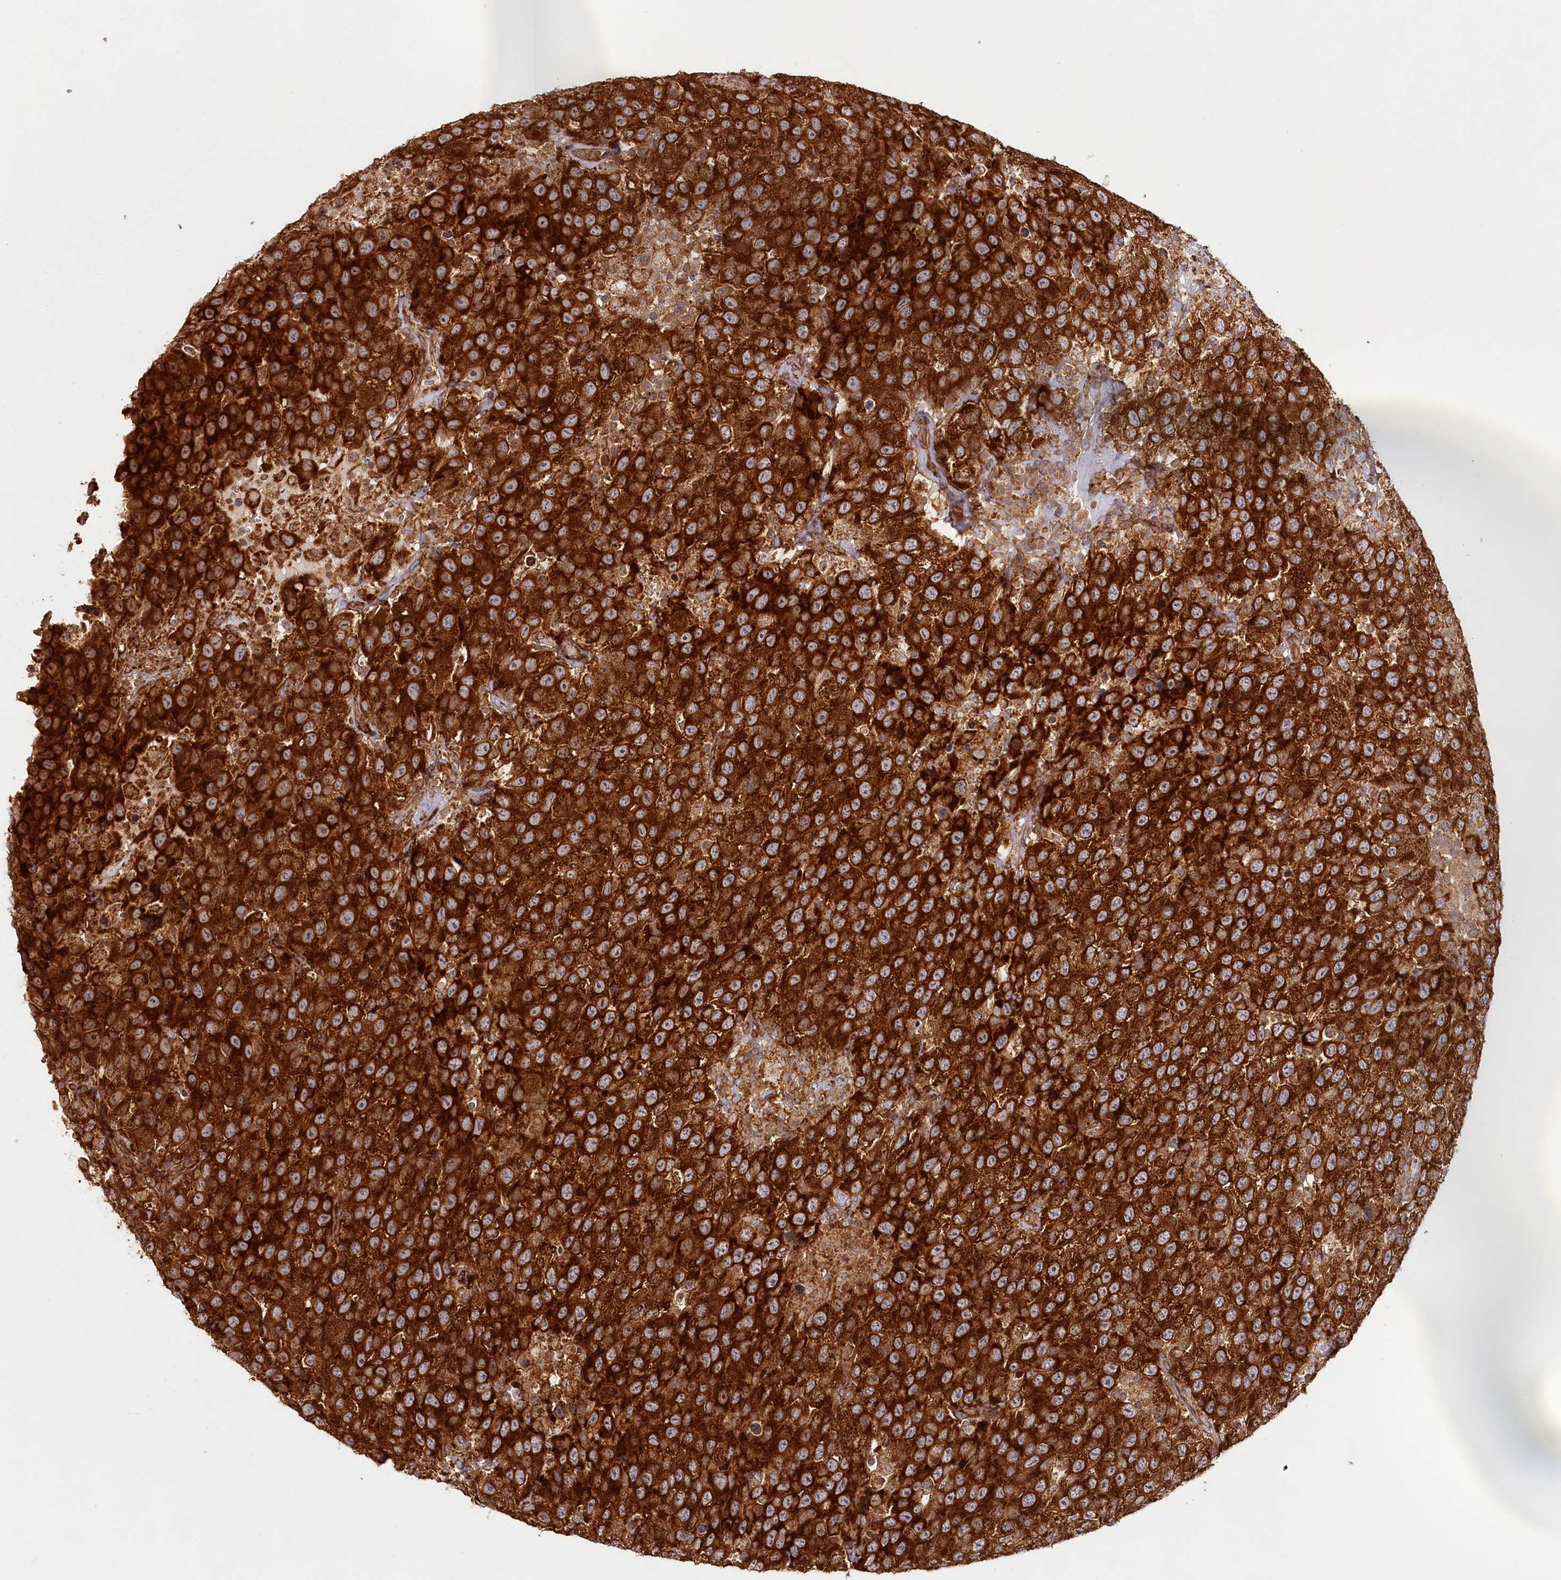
{"staining": {"intensity": "strong", "quantity": ">75%", "location": "cytoplasmic/membranous"}, "tissue": "testis cancer", "cell_type": "Tumor cells", "image_type": "cancer", "snomed": [{"axis": "morphology", "description": "Seminoma, NOS"}, {"axis": "topography", "description": "Testis"}], "caption": "This is an image of IHC staining of testis seminoma, which shows strong positivity in the cytoplasmic/membranous of tumor cells.", "gene": "OTUD4", "patient": {"sex": "male", "age": 41}}